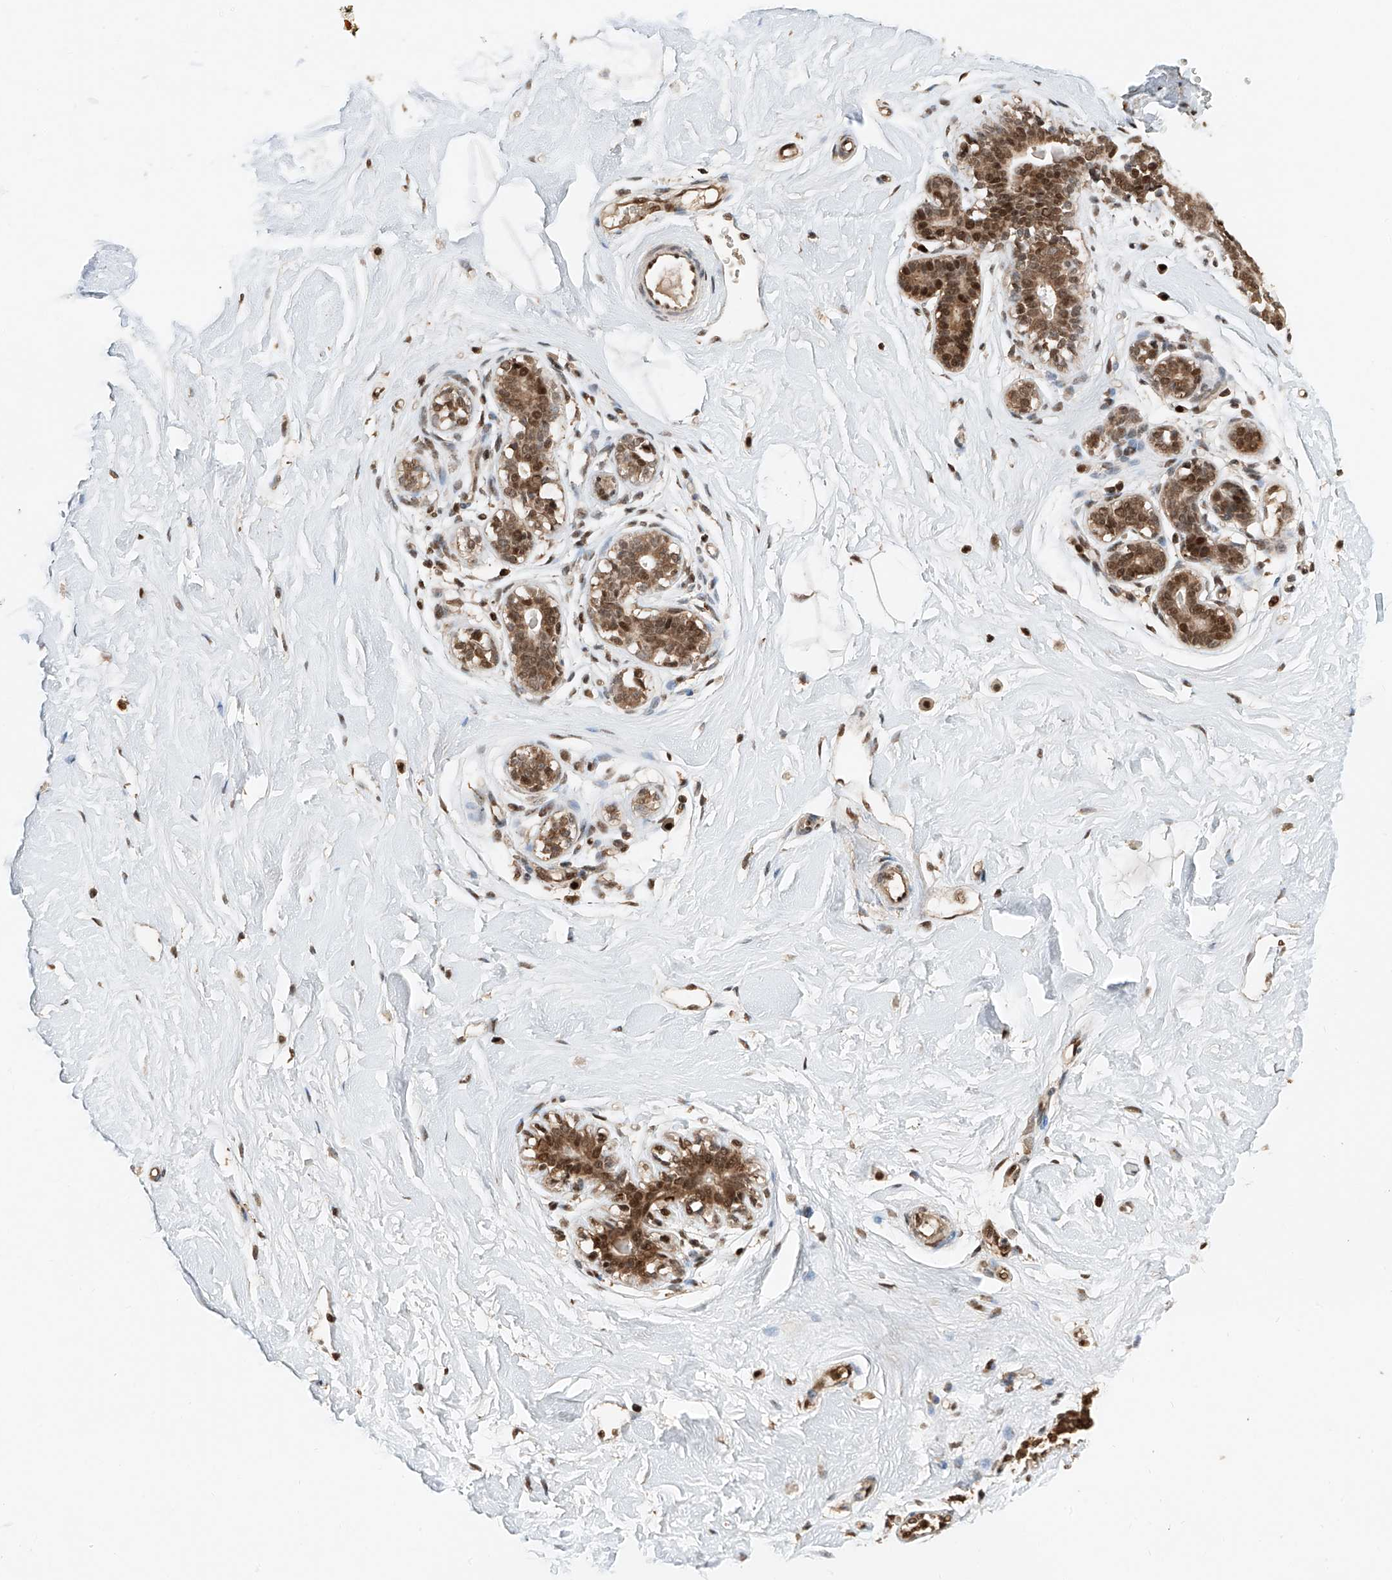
{"staining": {"intensity": "strong", "quantity": "25%-75%", "location": "cytoplasmic/membranous,nuclear"}, "tissue": "breast", "cell_type": "Adipocytes", "image_type": "normal", "snomed": [{"axis": "morphology", "description": "Normal tissue, NOS"}, {"axis": "morphology", "description": "Adenoma, NOS"}, {"axis": "topography", "description": "Breast"}], "caption": "Protein staining by immunohistochemistry (IHC) exhibits strong cytoplasmic/membranous,nuclear expression in approximately 25%-75% of adipocytes in normal breast.", "gene": "RMND1", "patient": {"sex": "female", "age": 23}}